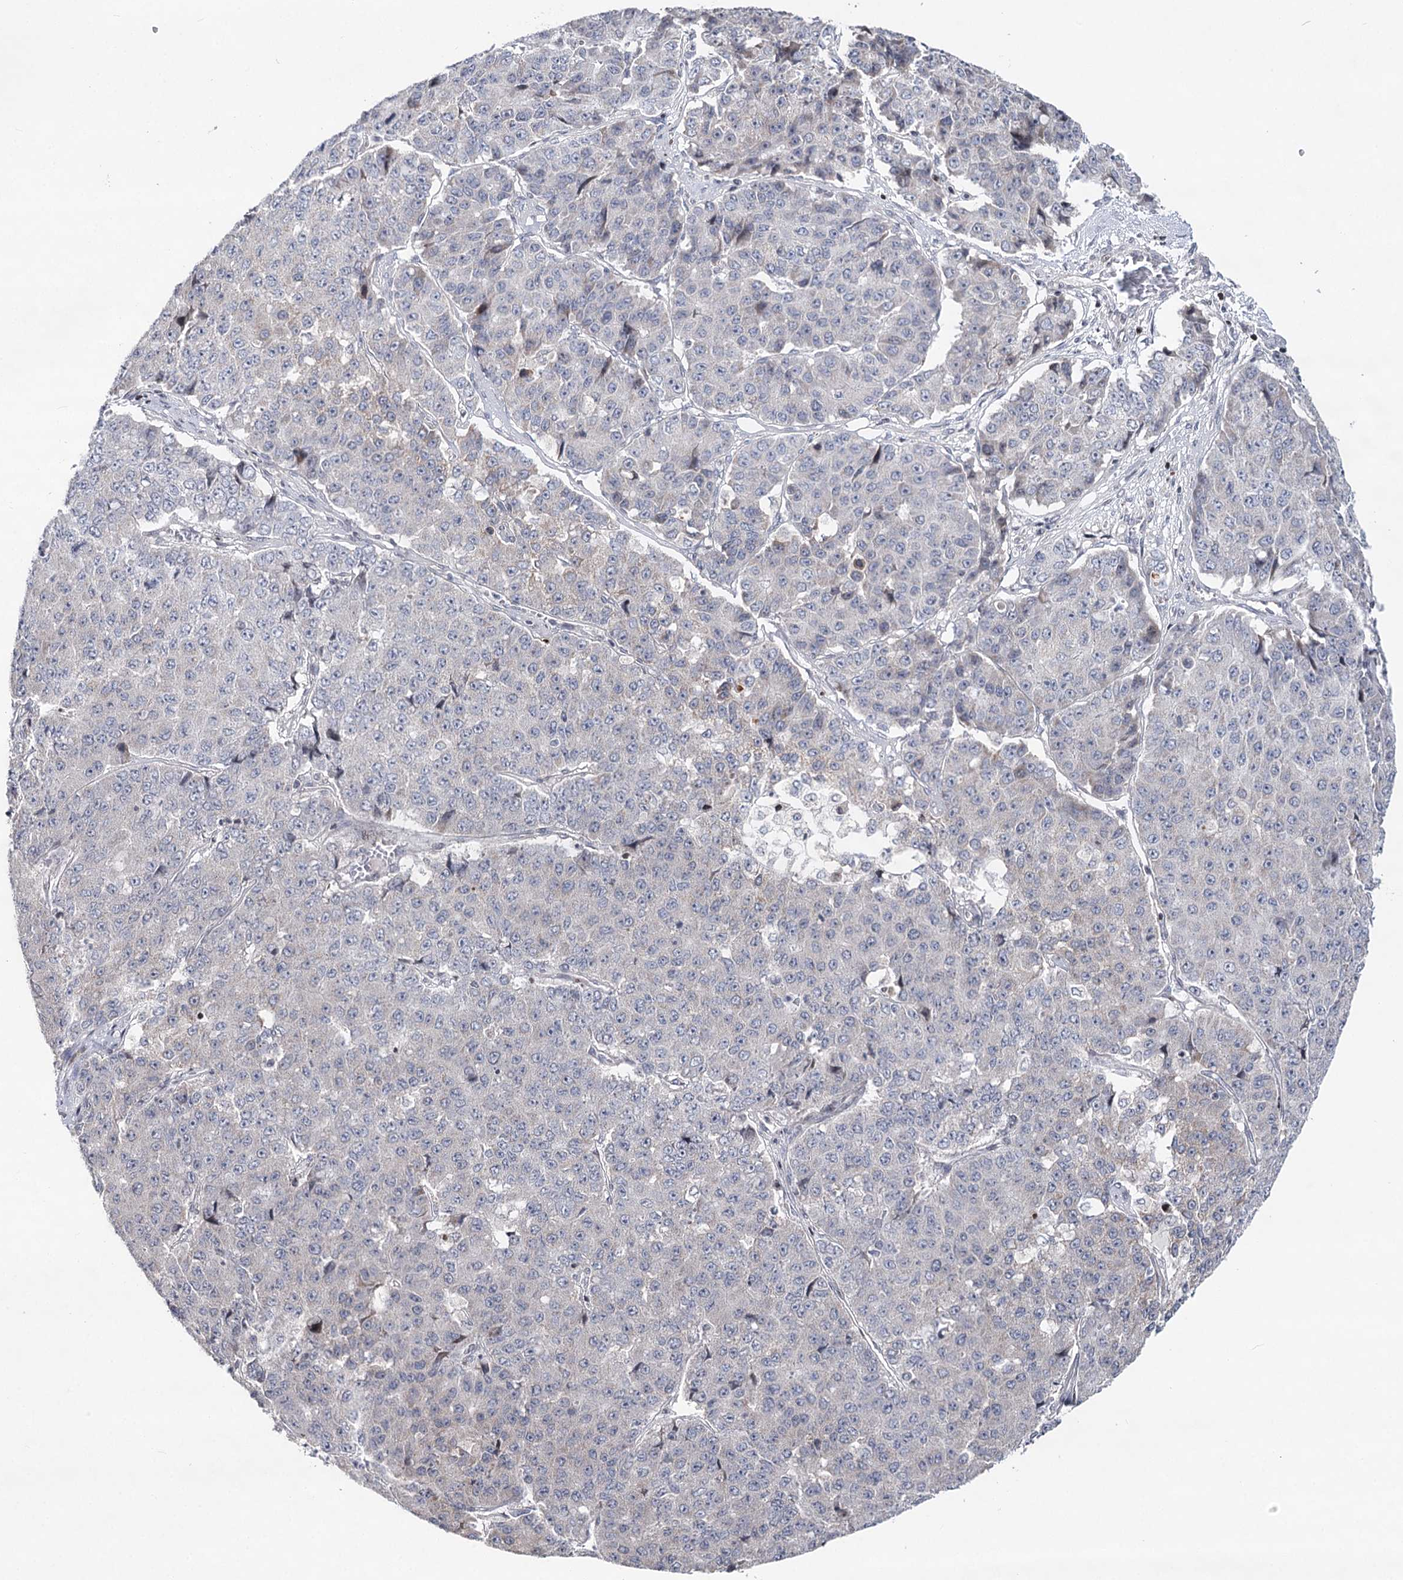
{"staining": {"intensity": "negative", "quantity": "none", "location": "none"}, "tissue": "pancreatic cancer", "cell_type": "Tumor cells", "image_type": "cancer", "snomed": [{"axis": "morphology", "description": "Adenocarcinoma, NOS"}, {"axis": "topography", "description": "Pancreas"}], "caption": "Adenocarcinoma (pancreatic) stained for a protein using immunohistochemistry exhibits no staining tumor cells.", "gene": "PTGR1", "patient": {"sex": "male", "age": 50}}